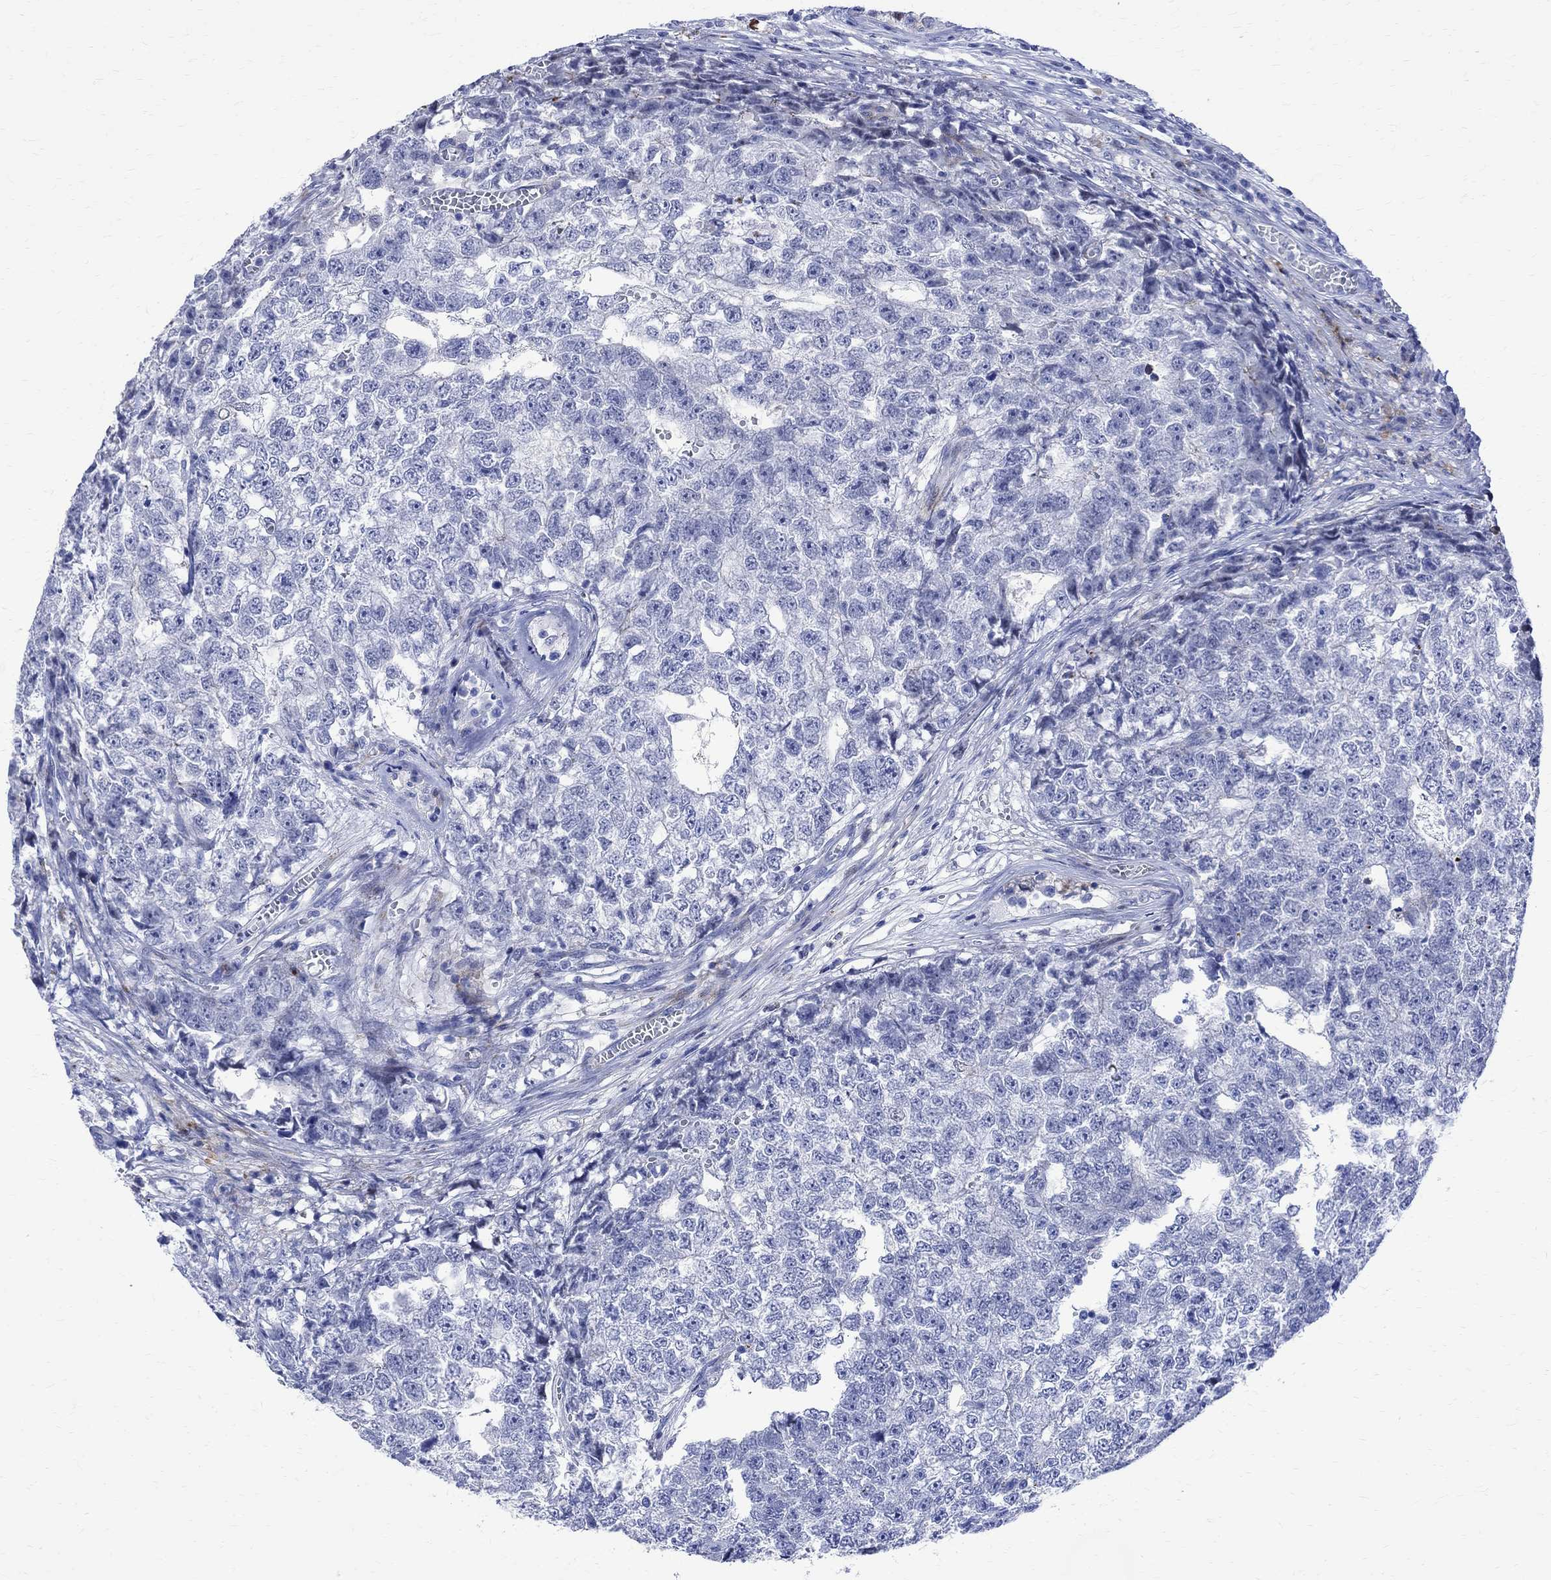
{"staining": {"intensity": "negative", "quantity": "none", "location": "none"}, "tissue": "testis cancer", "cell_type": "Tumor cells", "image_type": "cancer", "snomed": [{"axis": "morphology", "description": "Seminoma, NOS"}, {"axis": "morphology", "description": "Carcinoma, Embryonal, NOS"}, {"axis": "topography", "description": "Testis"}], "caption": "Immunohistochemistry image of human embryonal carcinoma (testis) stained for a protein (brown), which displays no staining in tumor cells. (Brightfield microscopy of DAB immunohistochemistry (IHC) at high magnification).", "gene": "PARVB", "patient": {"sex": "male", "age": 22}}